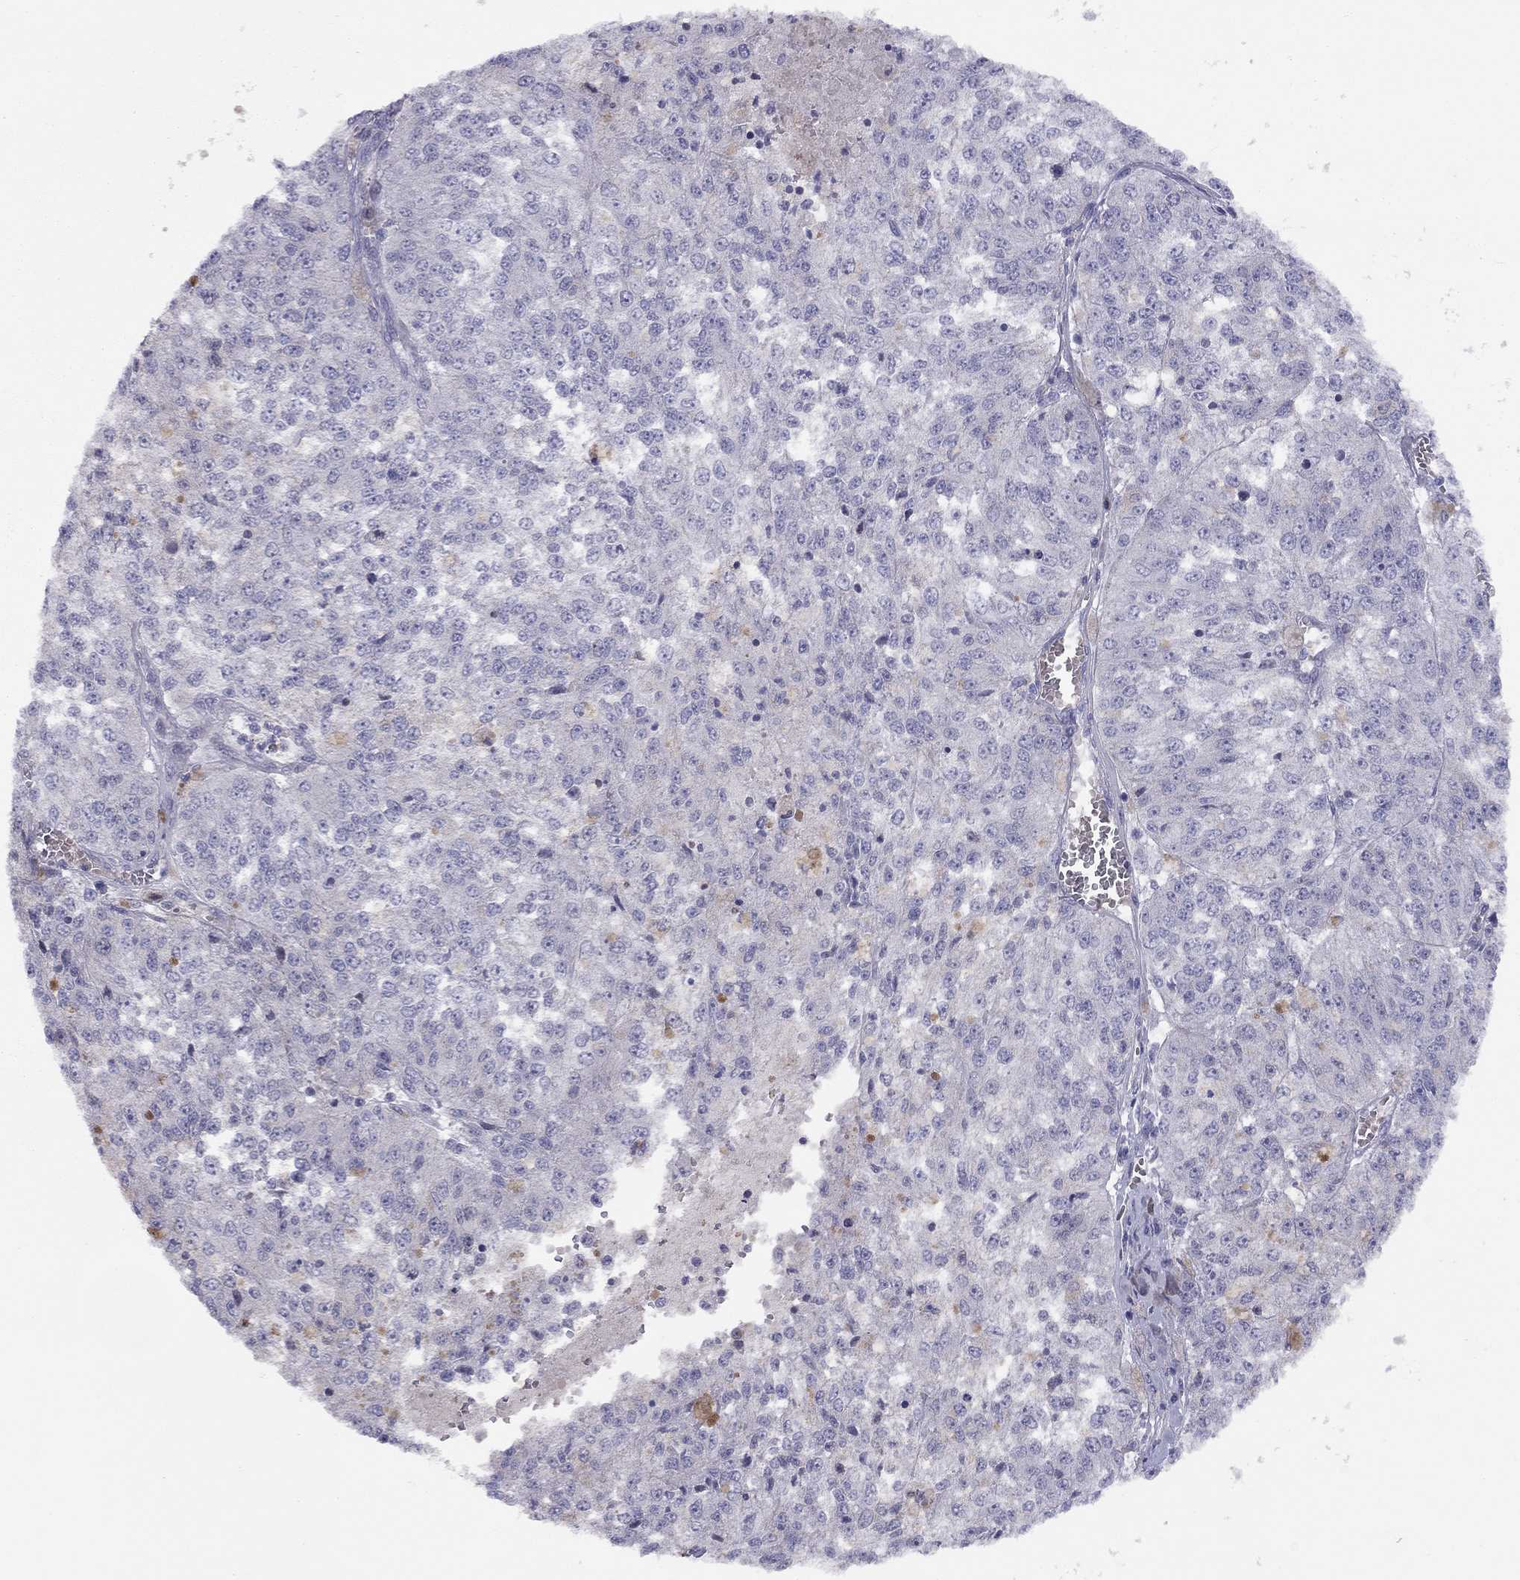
{"staining": {"intensity": "negative", "quantity": "none", "location": "none"}, "tissue": "melanoma", "cell_type": "Tumor cells", "image_type": "cancer", "snomed": [{"axis": "morphology", "description": "Malignant melanoma, Metastatic site"}, {"axis": "topography", "description": "Lymph node"}], "caption": "DAB (3,3'-diaminobenzidine) immunohistochemical staining of melanoma exhibits no significant staining in tumor cells.", "gene": "SYTL2", "patient": {"sex": "female", "age": 64}}